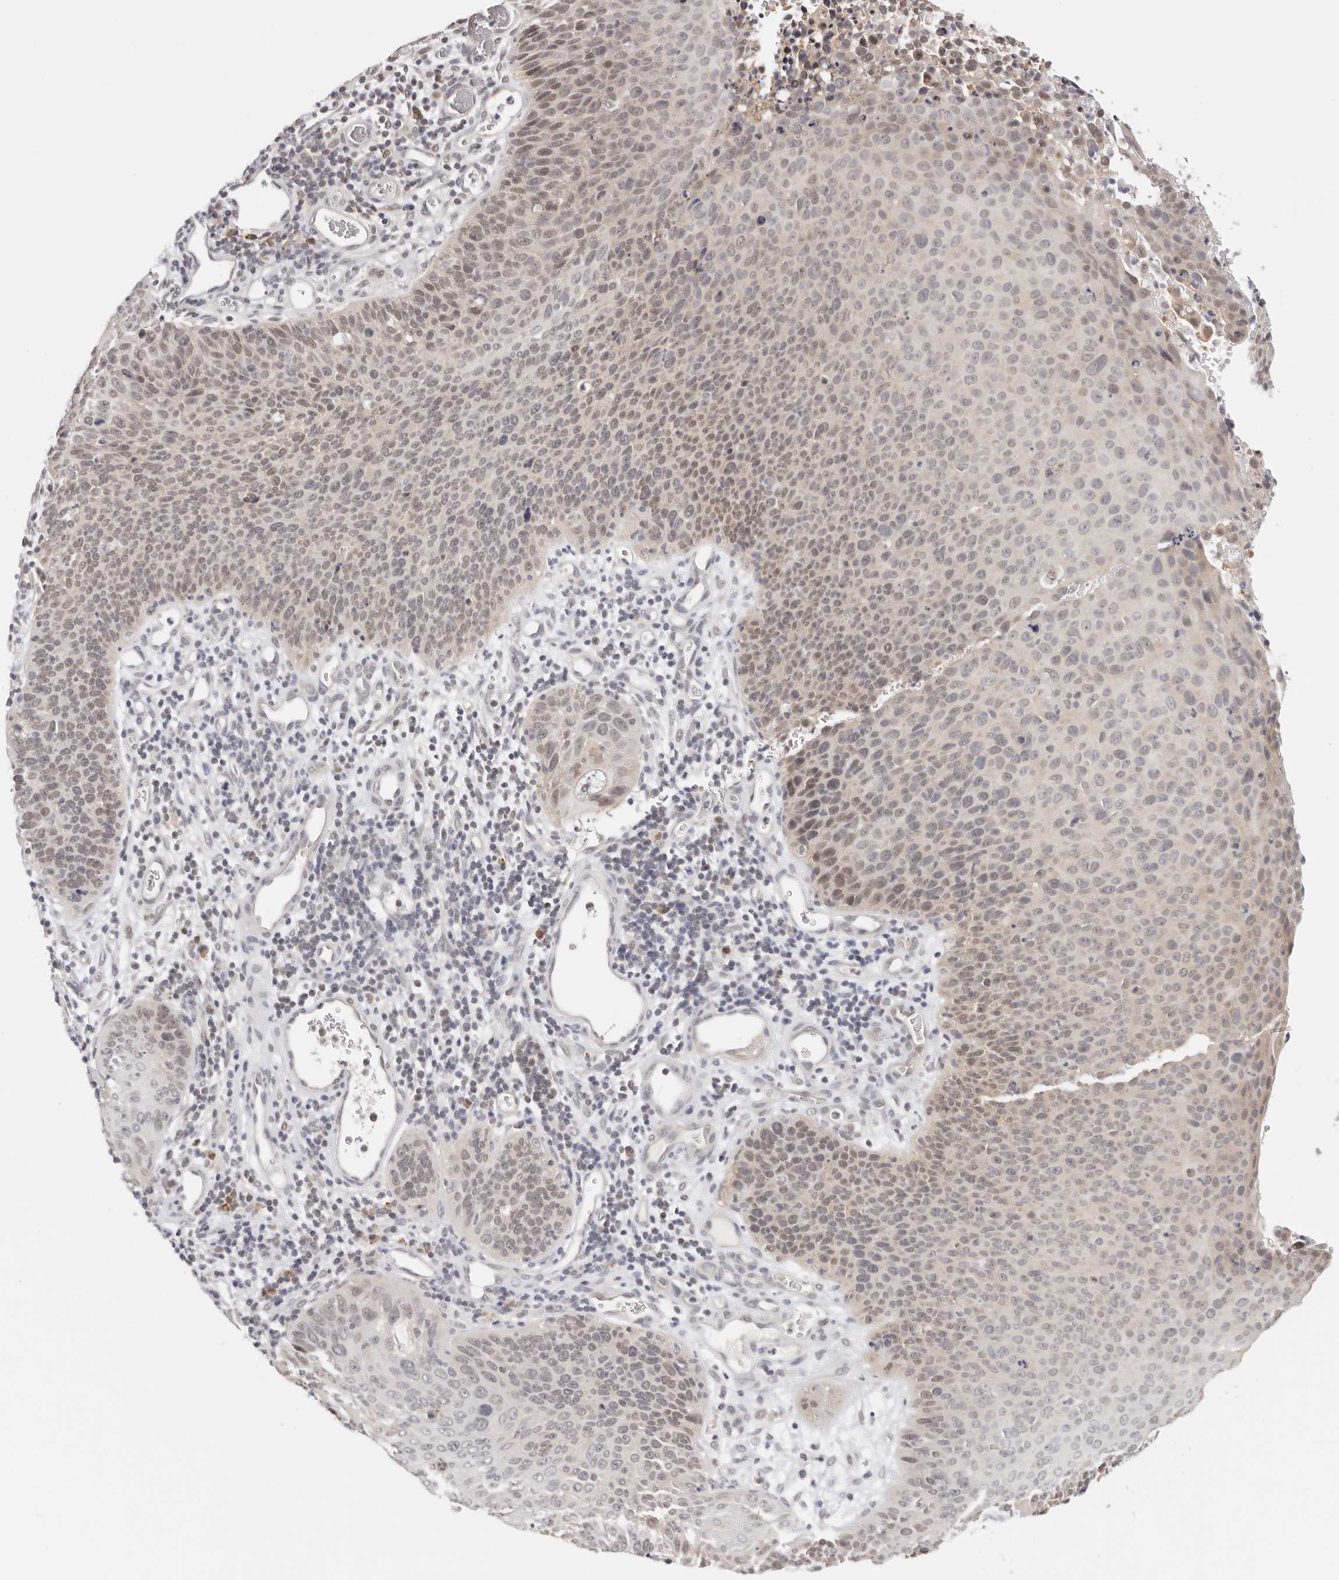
{"staining": {"intensity": "weak", "quantity": "25%-75%", "location": "nuclear"}, "tissue": "cervical cancer", "cell_type": "Tumor cells", "image_type": "cancer", "snomed": [{"axis": "morphology", "description": "Squamous cell carcinoma, NOS"}, {"axis": "topography", "description": "Cervix"}], "caption": "Brown immunohistochemical staining in human cervical squamous cell carcinoma reveals weak nuclear expression in about 25%-75% of tumor cells.", "gene": "LARP7", "patient": {"sex": "female", "age": 55}}